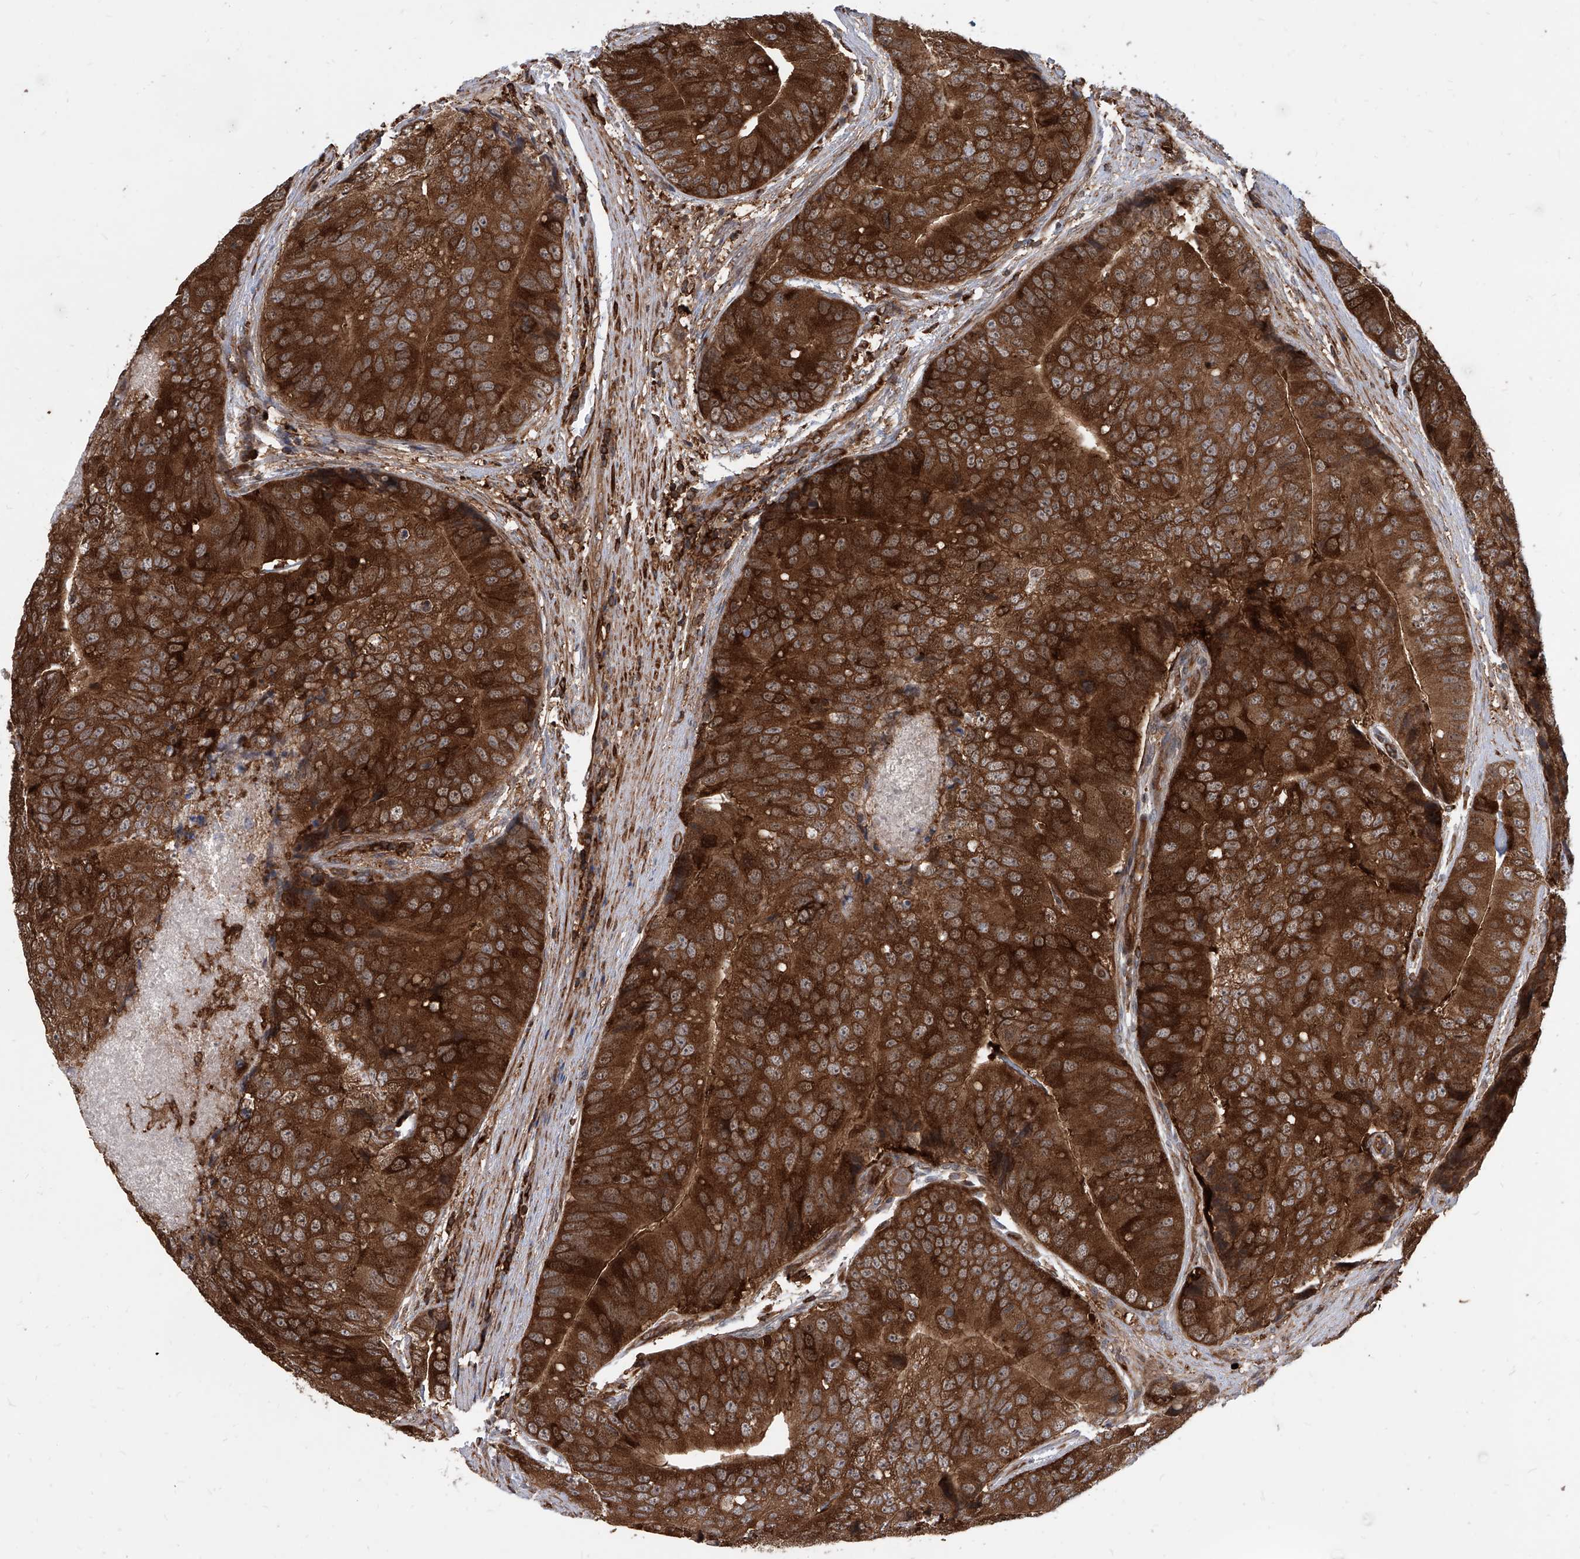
{"staining": {"intensity": "strong", "quantity": ">75%", "location": "cytoplasmic/membranous"}, "tissue": "prostate cancer", "cell_type": "Tumor cells", "image_type": "cancer", "snomed": [{"axis": "morphology", "description": "Adenocarcinoma, High grade"}, {"axis": "topography", "description": "Prostate"}], "caption": "Human high-grade adenocarcinoma (prostate) stained with a brown dye displays strong cytoplasmic/membranous positive positivity in about >75% of tumor cells.", "gene": "MAGED2", "patient": {"sex": "male", "age": 70}}